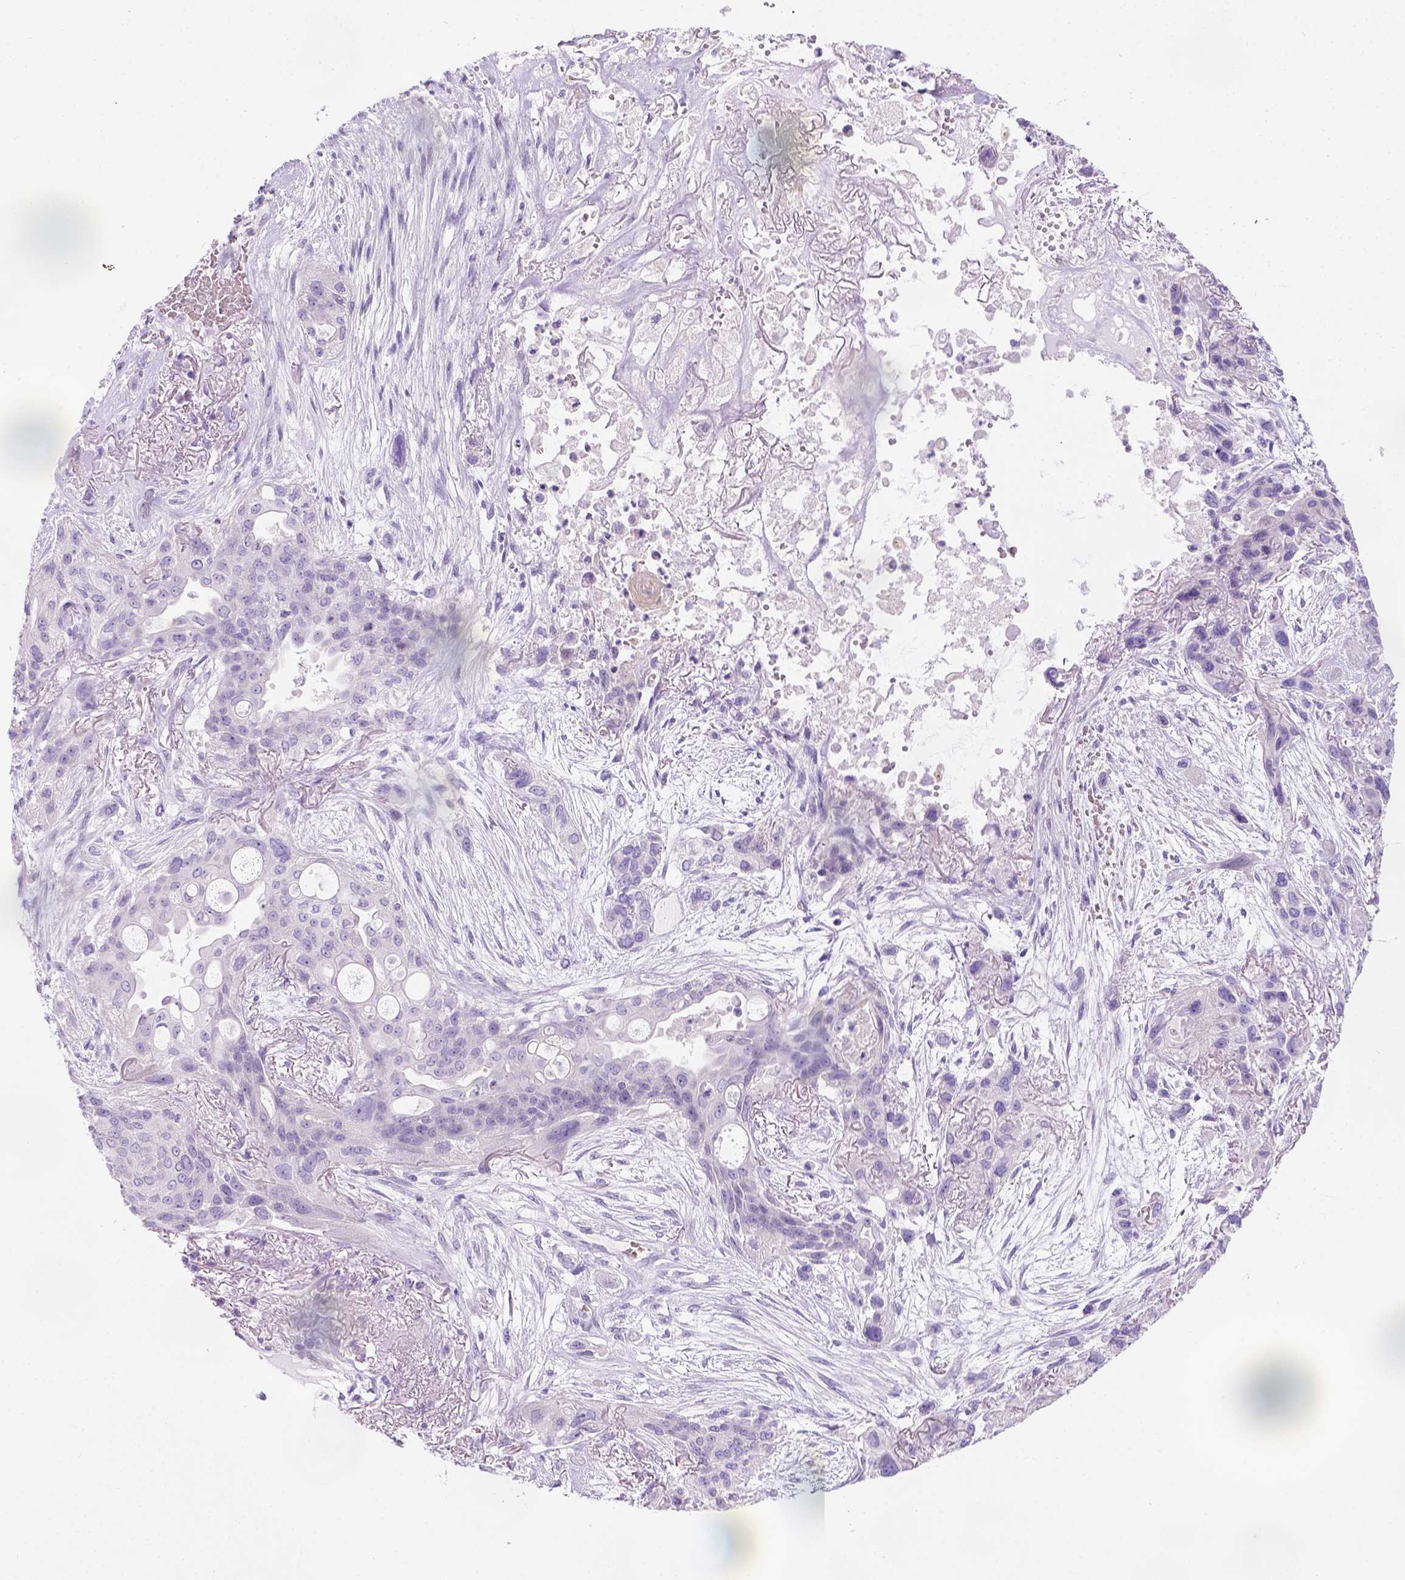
{"staining": {"intensity": "negative", "quantity": "none", "location": "none"}, "tissue": "lung cancer", "cell_type": "Tumor cells", "image_type": "cancer", "snomed": [{"axis": "morphology", "description": "Squamous cell carcinoma, NOS"}, {"axis": "topography", "description": "Lung"}], "caption": "This is an immunohistochemistry photomicrograph of human squamous cell carcinoma (lung). There is no positivity in tumor cells.", "gene": "PHF7", "patient": {"sex": "female", "age": 70}}